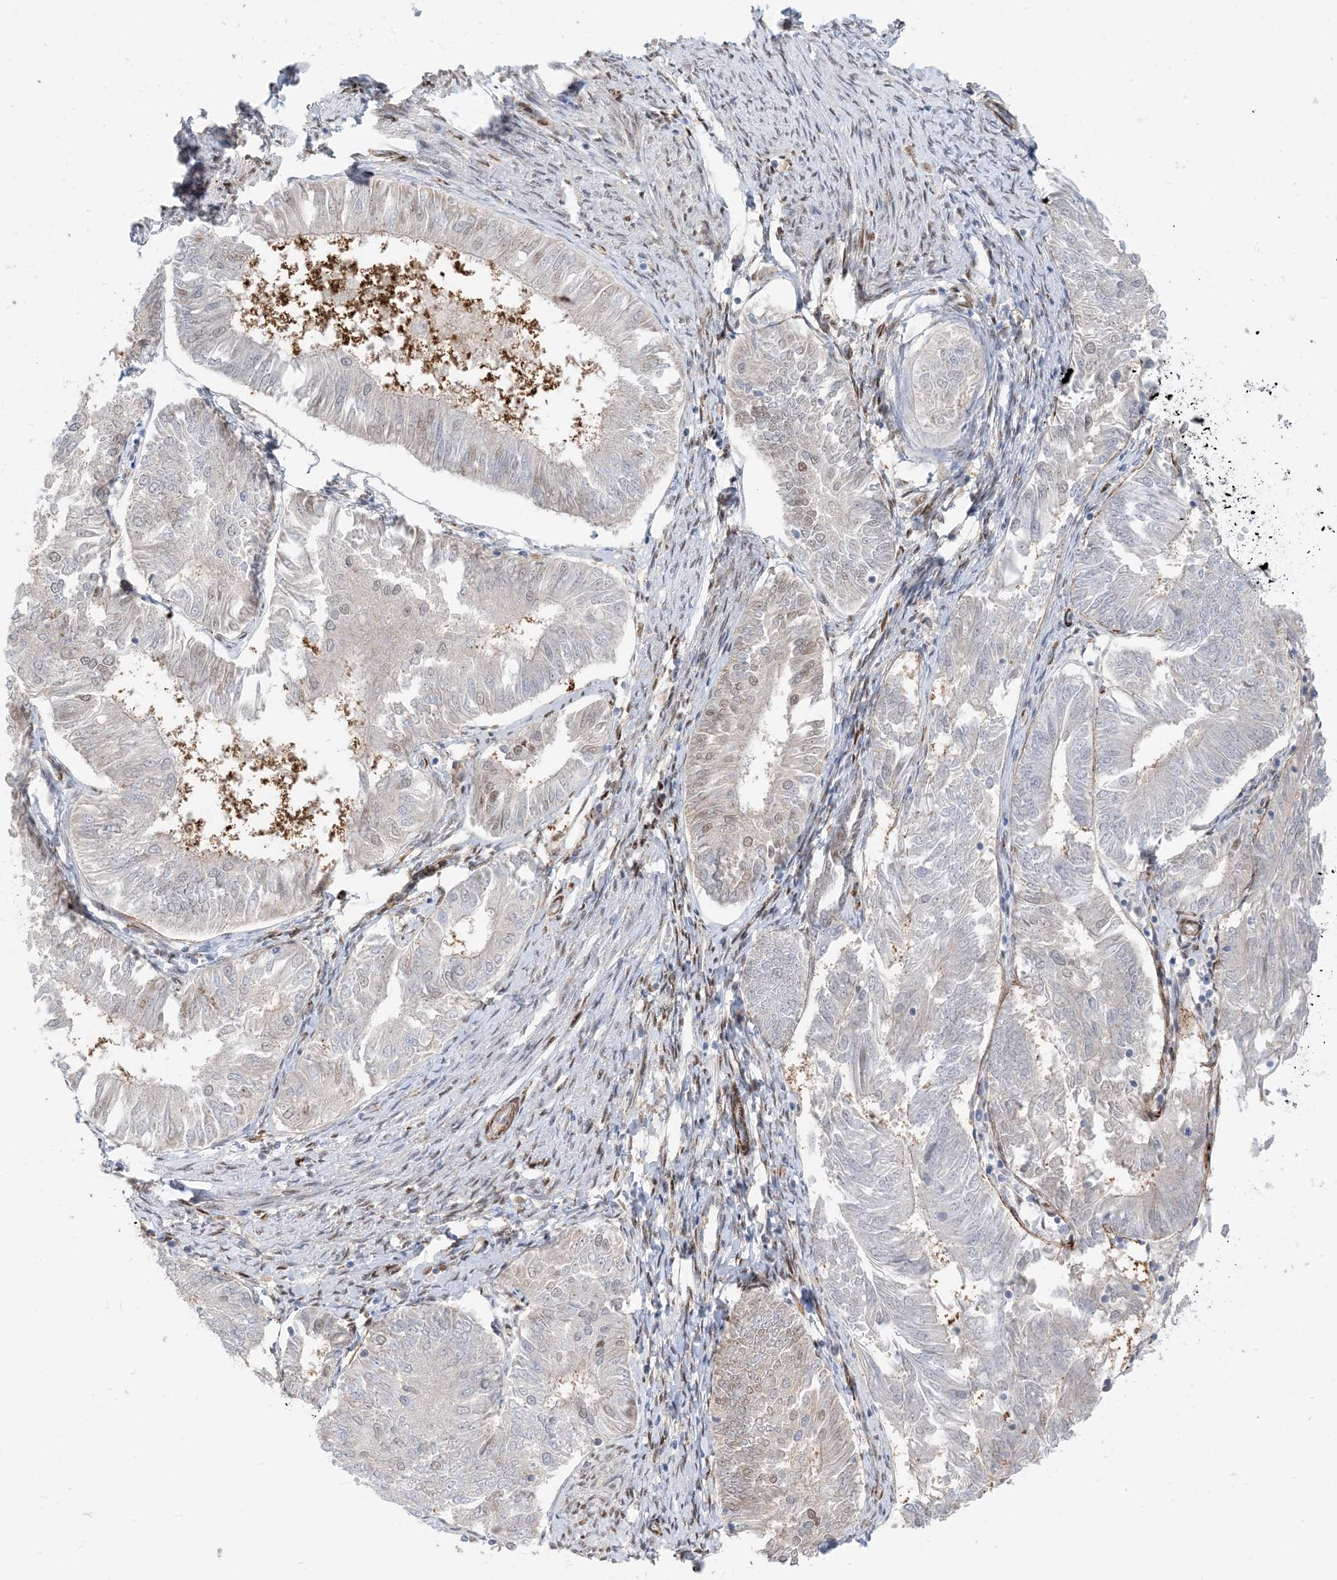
{"staining": {"intensity": "negative", "quantity": "none", "location": "none"}, "tissue": "endometrial cancer", "cell_type": "Tumor cells", "image_type": "cancer", "snomed": [{"axis": "morphology", "description": "Adenocarcinoma, NOS"}, {"axis": "topography", "description": "Endometrium"}], "caption": "DAB (3,3'-diaminobenzidine) immunohistochemical staining of endometrial cancer (adenocarcinoma) exhibits no significant positivity in tumor cells.", "gene": "RIN1", "patient": {"sex": "female", "age": 58}}